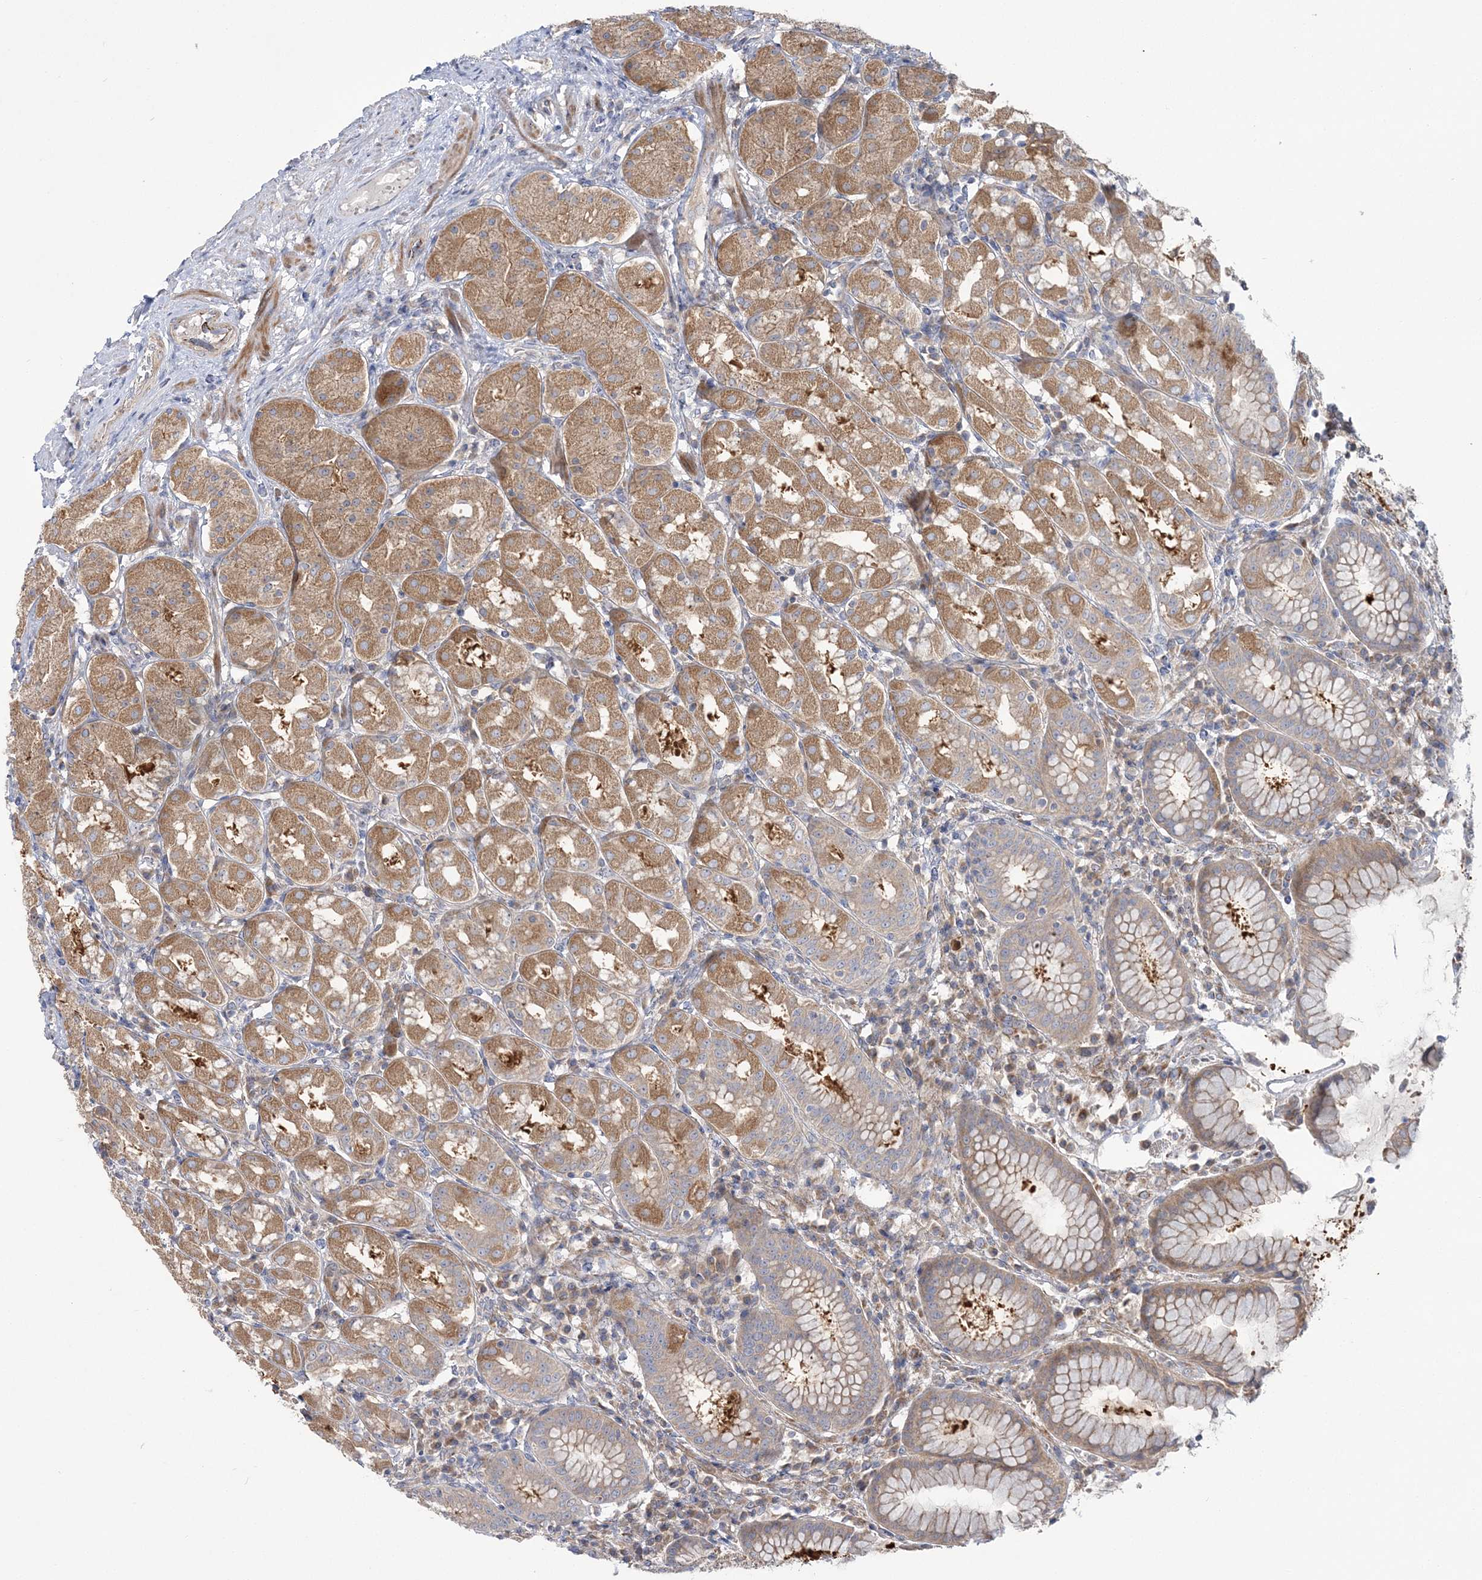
{"staining": {"intensity": "moderate", "quantity": ">75%", "location": "cytoplasmic/membranous"}, "tissue": "stomach", "cell_type": "Glandular cells", "image_type": "normal", "snomed": [{"axis": "morphology", "description": "Normal tissue, NOS"}, {"axis": "topography", "description": "Stomach"}, {"axis": "topography", "description": "Stomach, lower"}], "caption": "High-magnification brightfield microscopy of benign stomach stained with DAB (3,3'-diaminobenzidine) (brown) and counterstained with hematoxylin (blue). glandular cells exhibit moderate cytoplasmic/membranous expression is identified in about>75% of cells.", "gene": "MMADHC", "patient": {"sex": "female", "age": 56}}